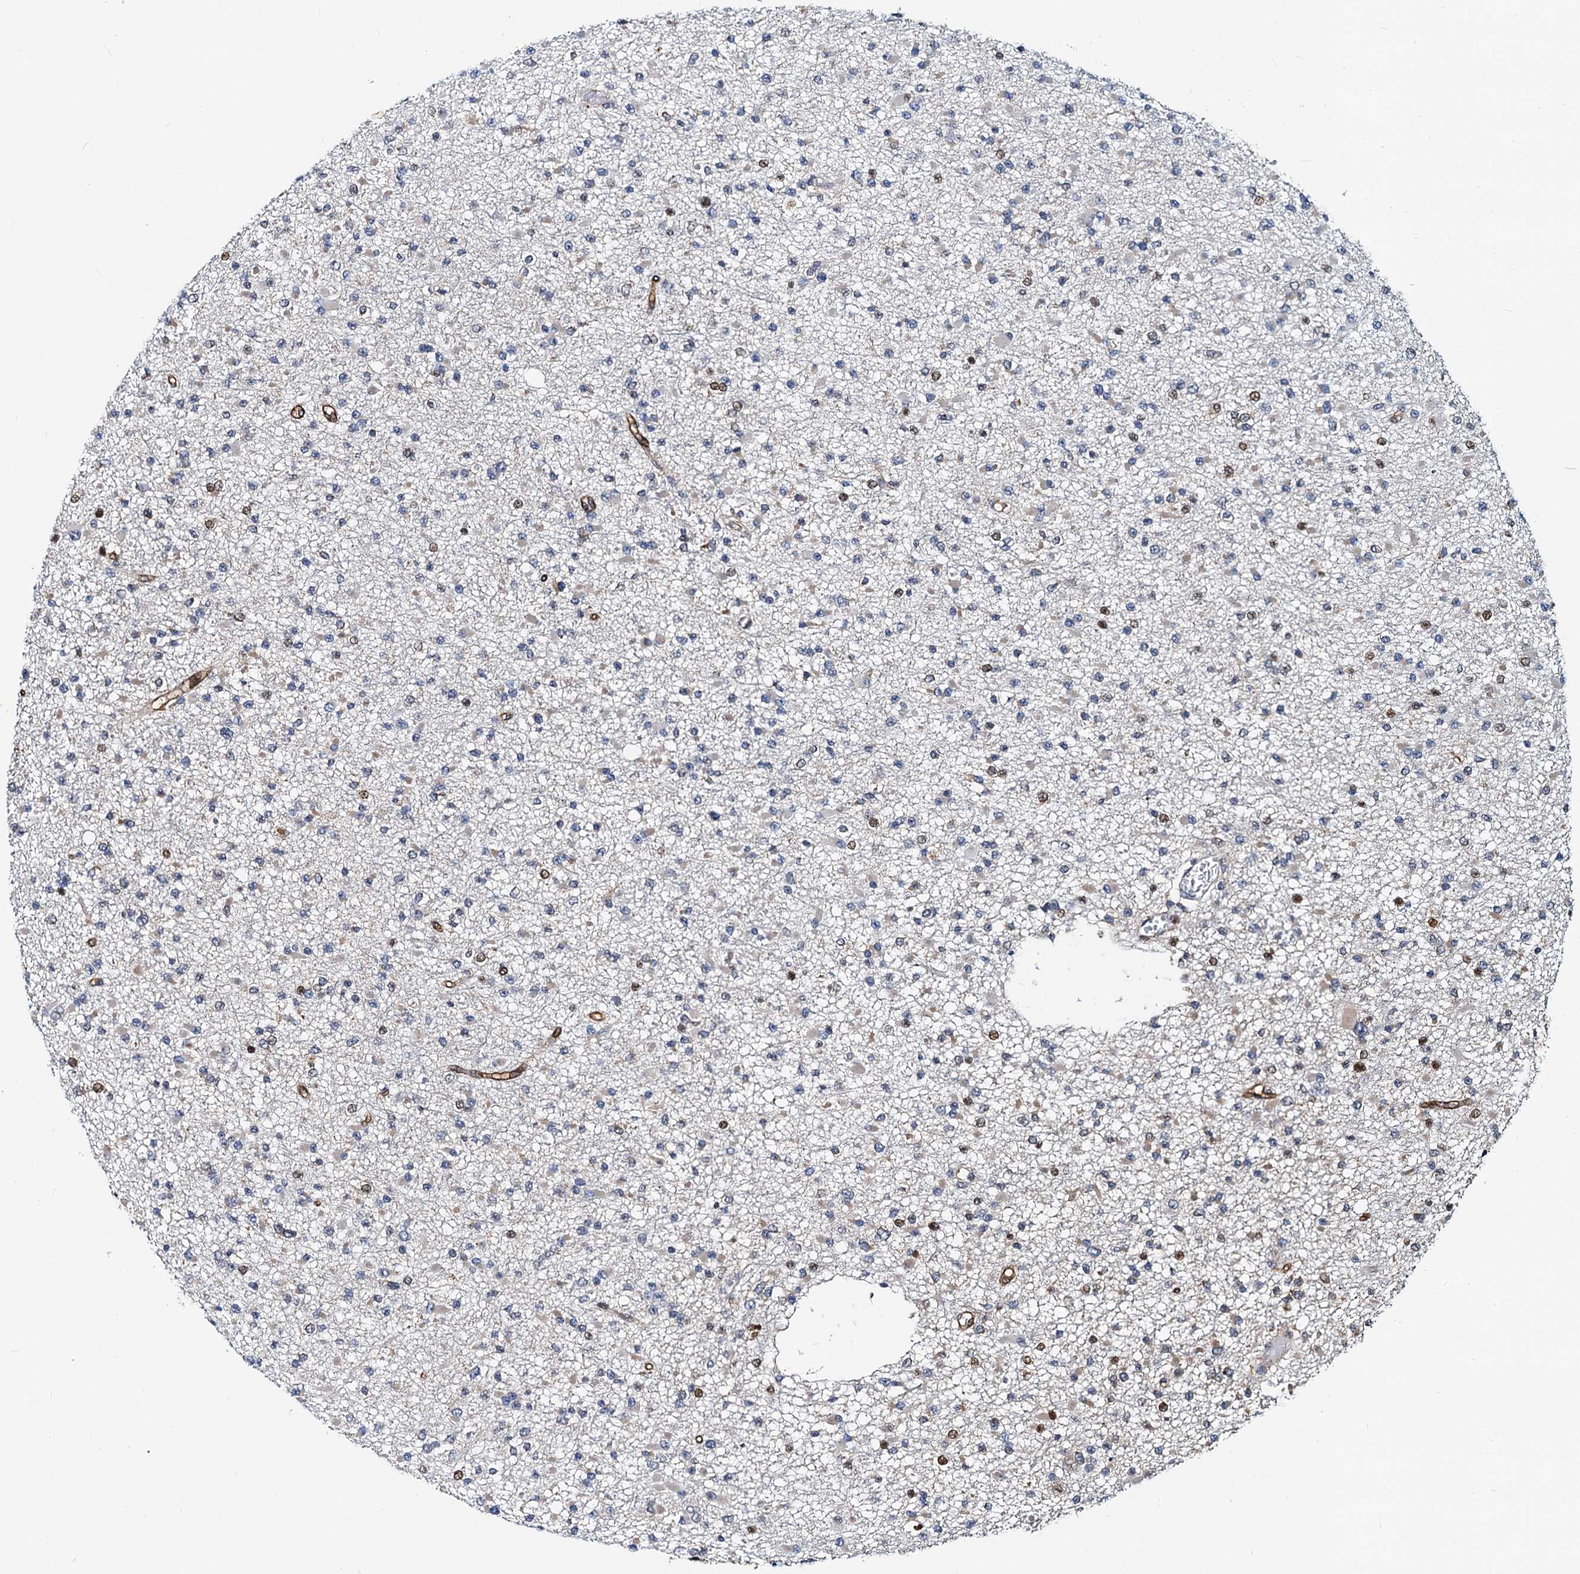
{"staining": {"intensity": "moderate", "quantity": "<25%", "location": "nuclear"}, "tissue": "glioma", "cell_type": "Tumor cells", "image_type": "cancer", "snomed": [{"axis": "morphology", "description": "Glioma, malignant, Low grade"}, {"axis": "topography", "description": "Brain"}], "caption": "Low-grade glioma (malignant) stained for a protein (brown) displays moderate nuclear positive expression in about <25% of tumor cells.", "gene": "PTGES3", "patient": {"sex": "female", "age": 22}}